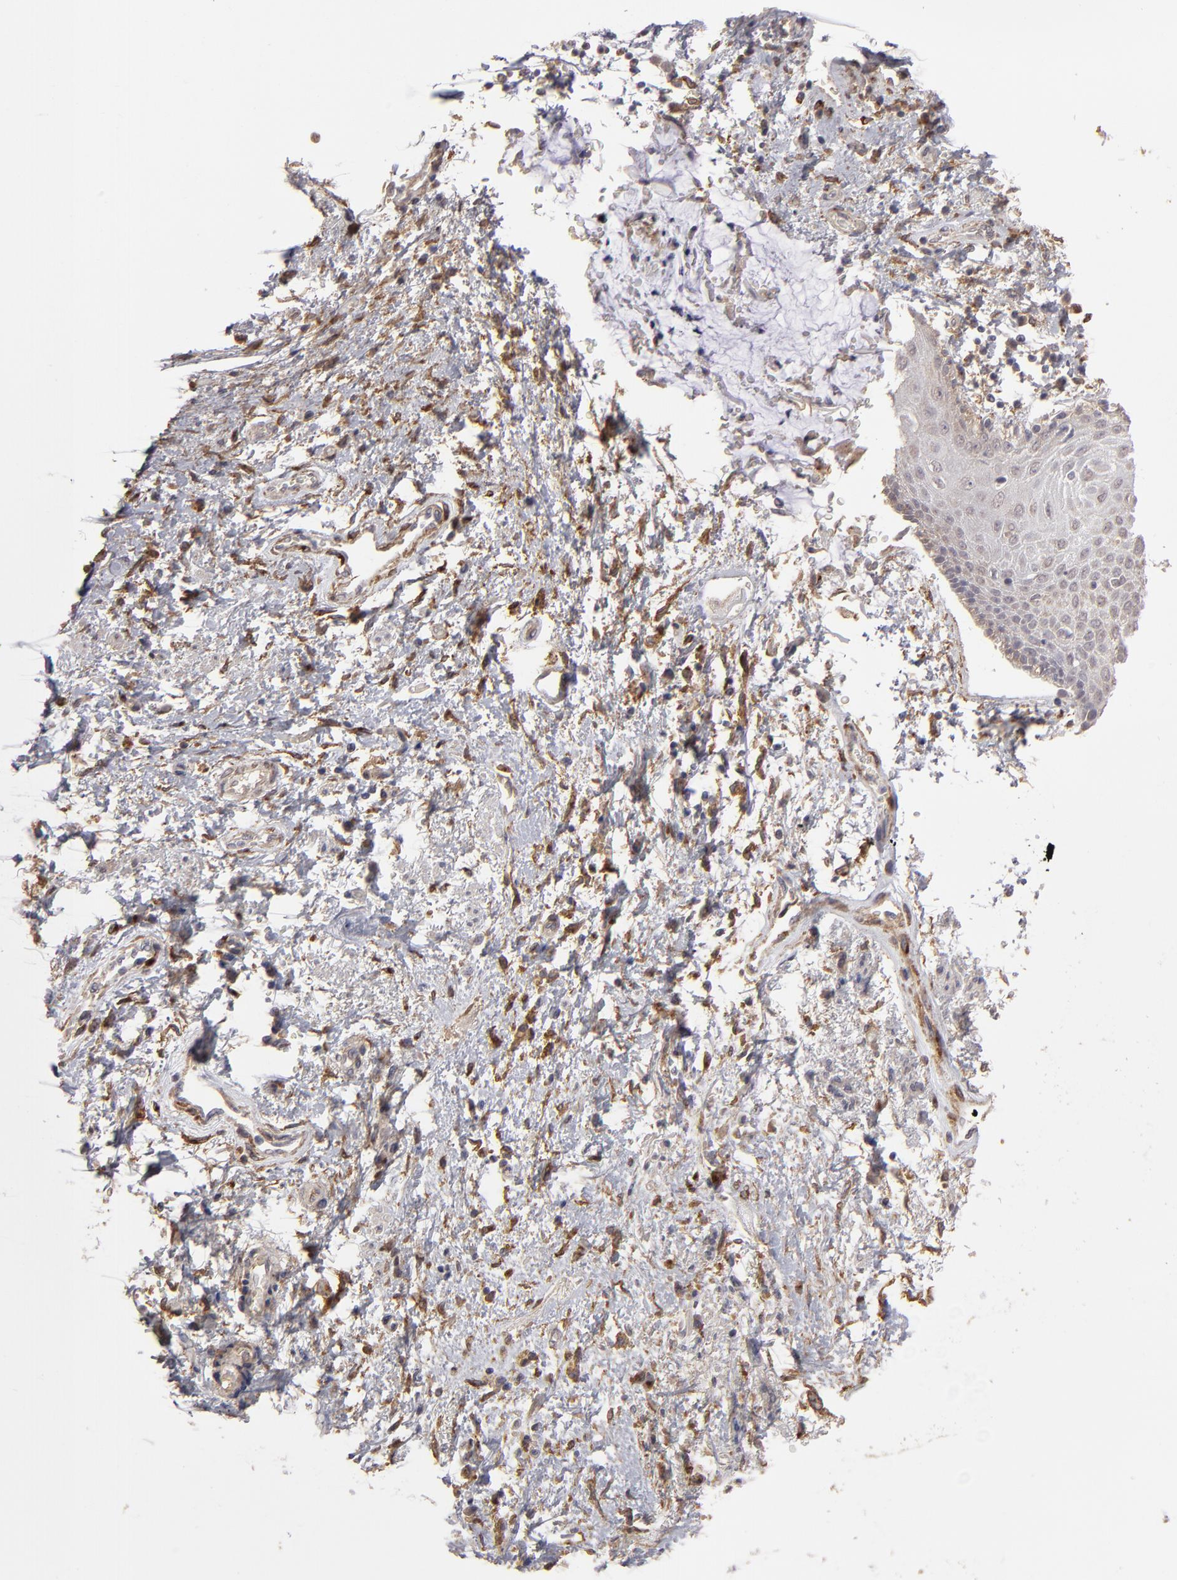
{"staining": {"intensity": "weak", "quantity": "<25%", "location": "cytoplasmic/membranous"}, "tissue": "skin", "cell_type": "Epidermal cells", "image_type": "normal", "snomed": [{"axis": "morphology", "description": "Normal tissue, NOS"}, {"axis": "topography", "description": "Anal"}], "caption": "Photomicrograph shows no protein expression in epidermal cells of unremarkable skin.", "gene": "ITGB5", "patient": {"sex": "female", "age": 46}}